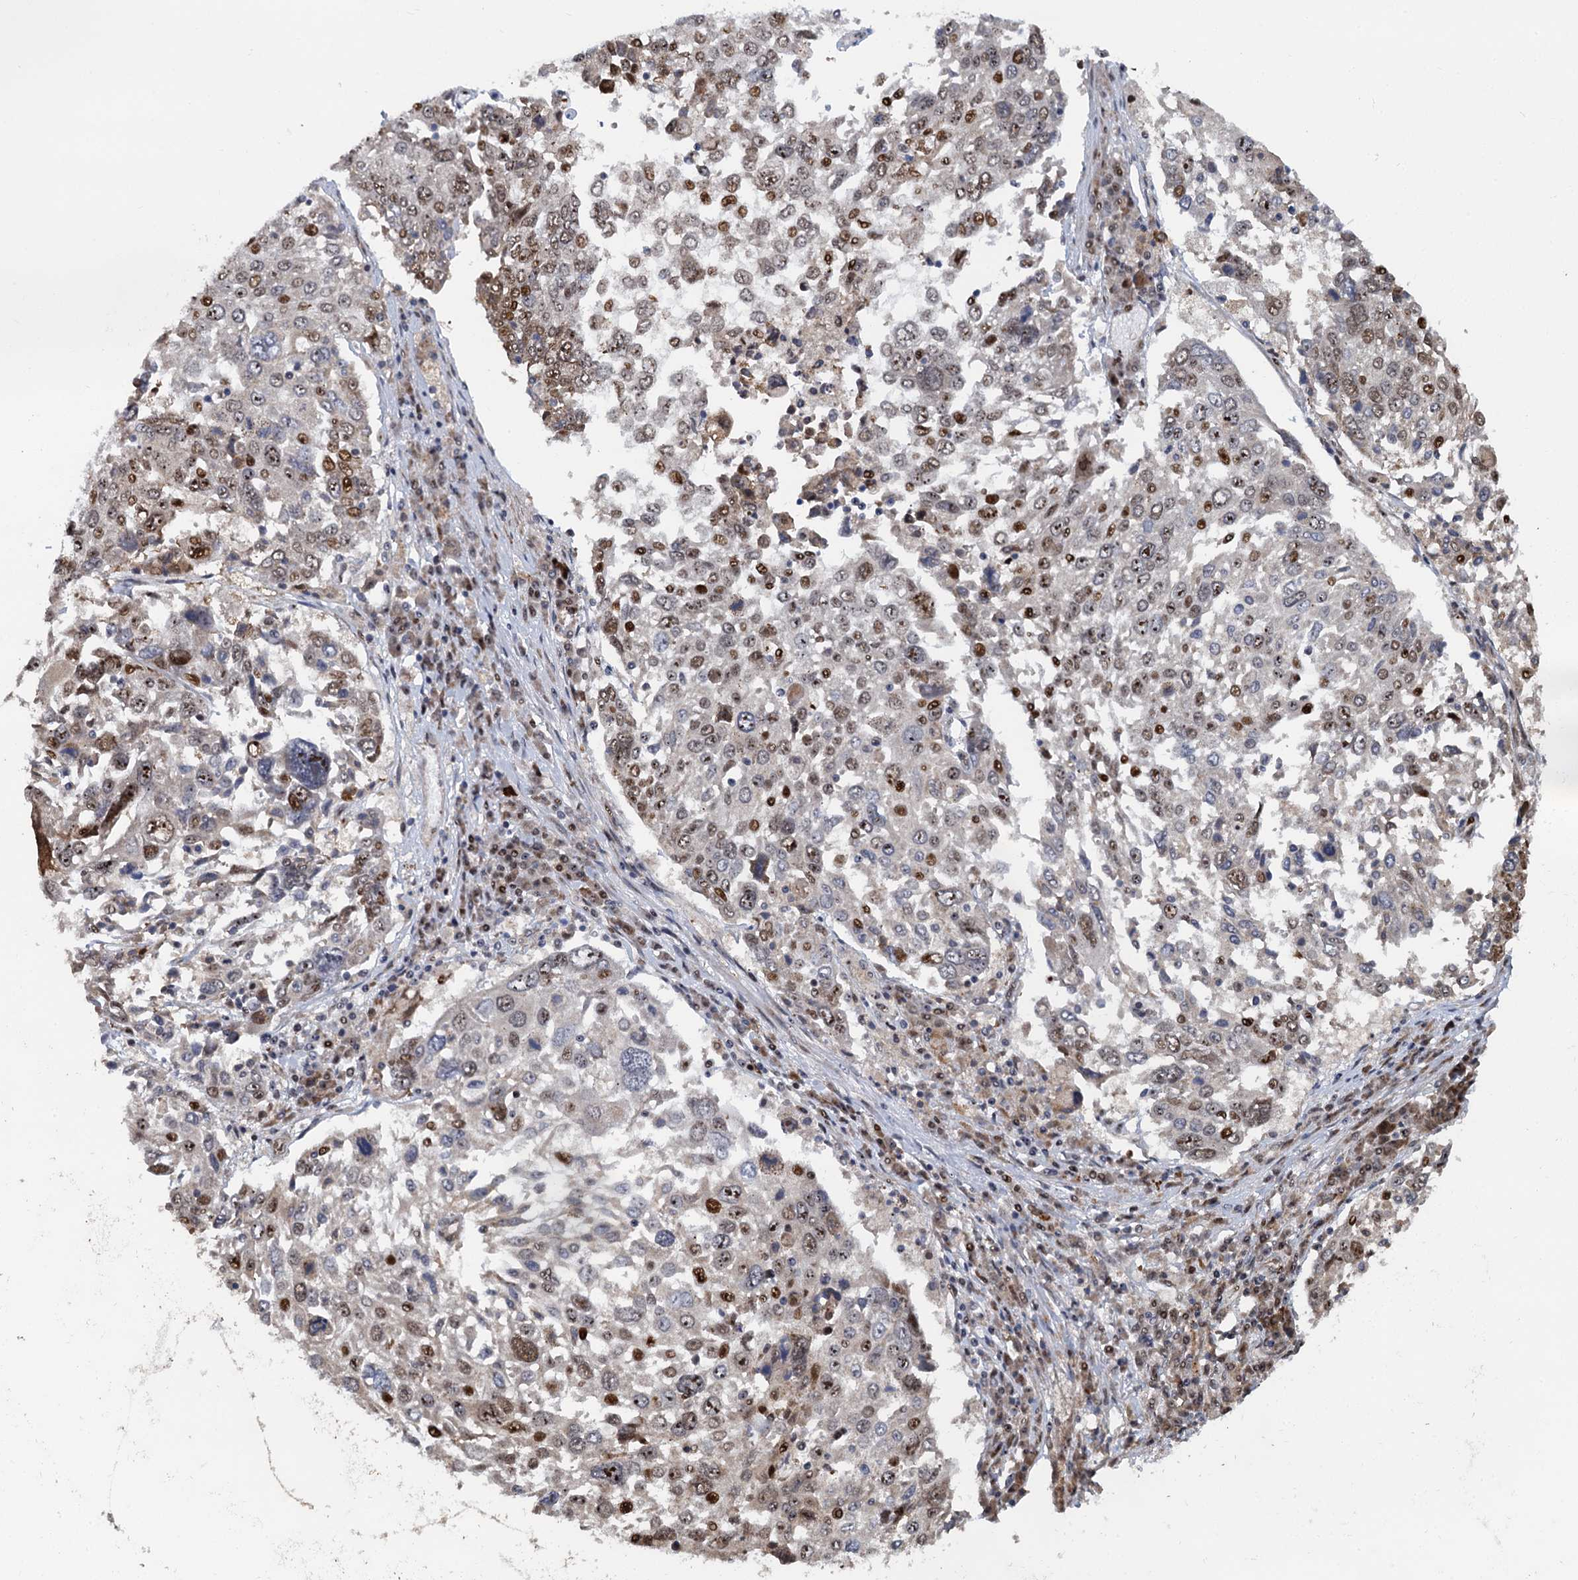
{"staining": {"intensity": "moderate", "quantity": "25%-75%", "location": "nuclear"}, "tissue": "lung cancer", "cell_type": "Tumor cells", "image_type": "cancer", "snomed": [{"axis": "morphology", "description": "Squamous cell carcinoma, NOS"}, {"axis": "topography", "description": "Lung"}], "caption": "DAB immunohistochemical staining of lung cancer demonstrates moderate nuclear protein expression in about 25%-75% of tumor cells.", "gene": "ATOSA", "patient": {"sex": "male", "age": 65}}